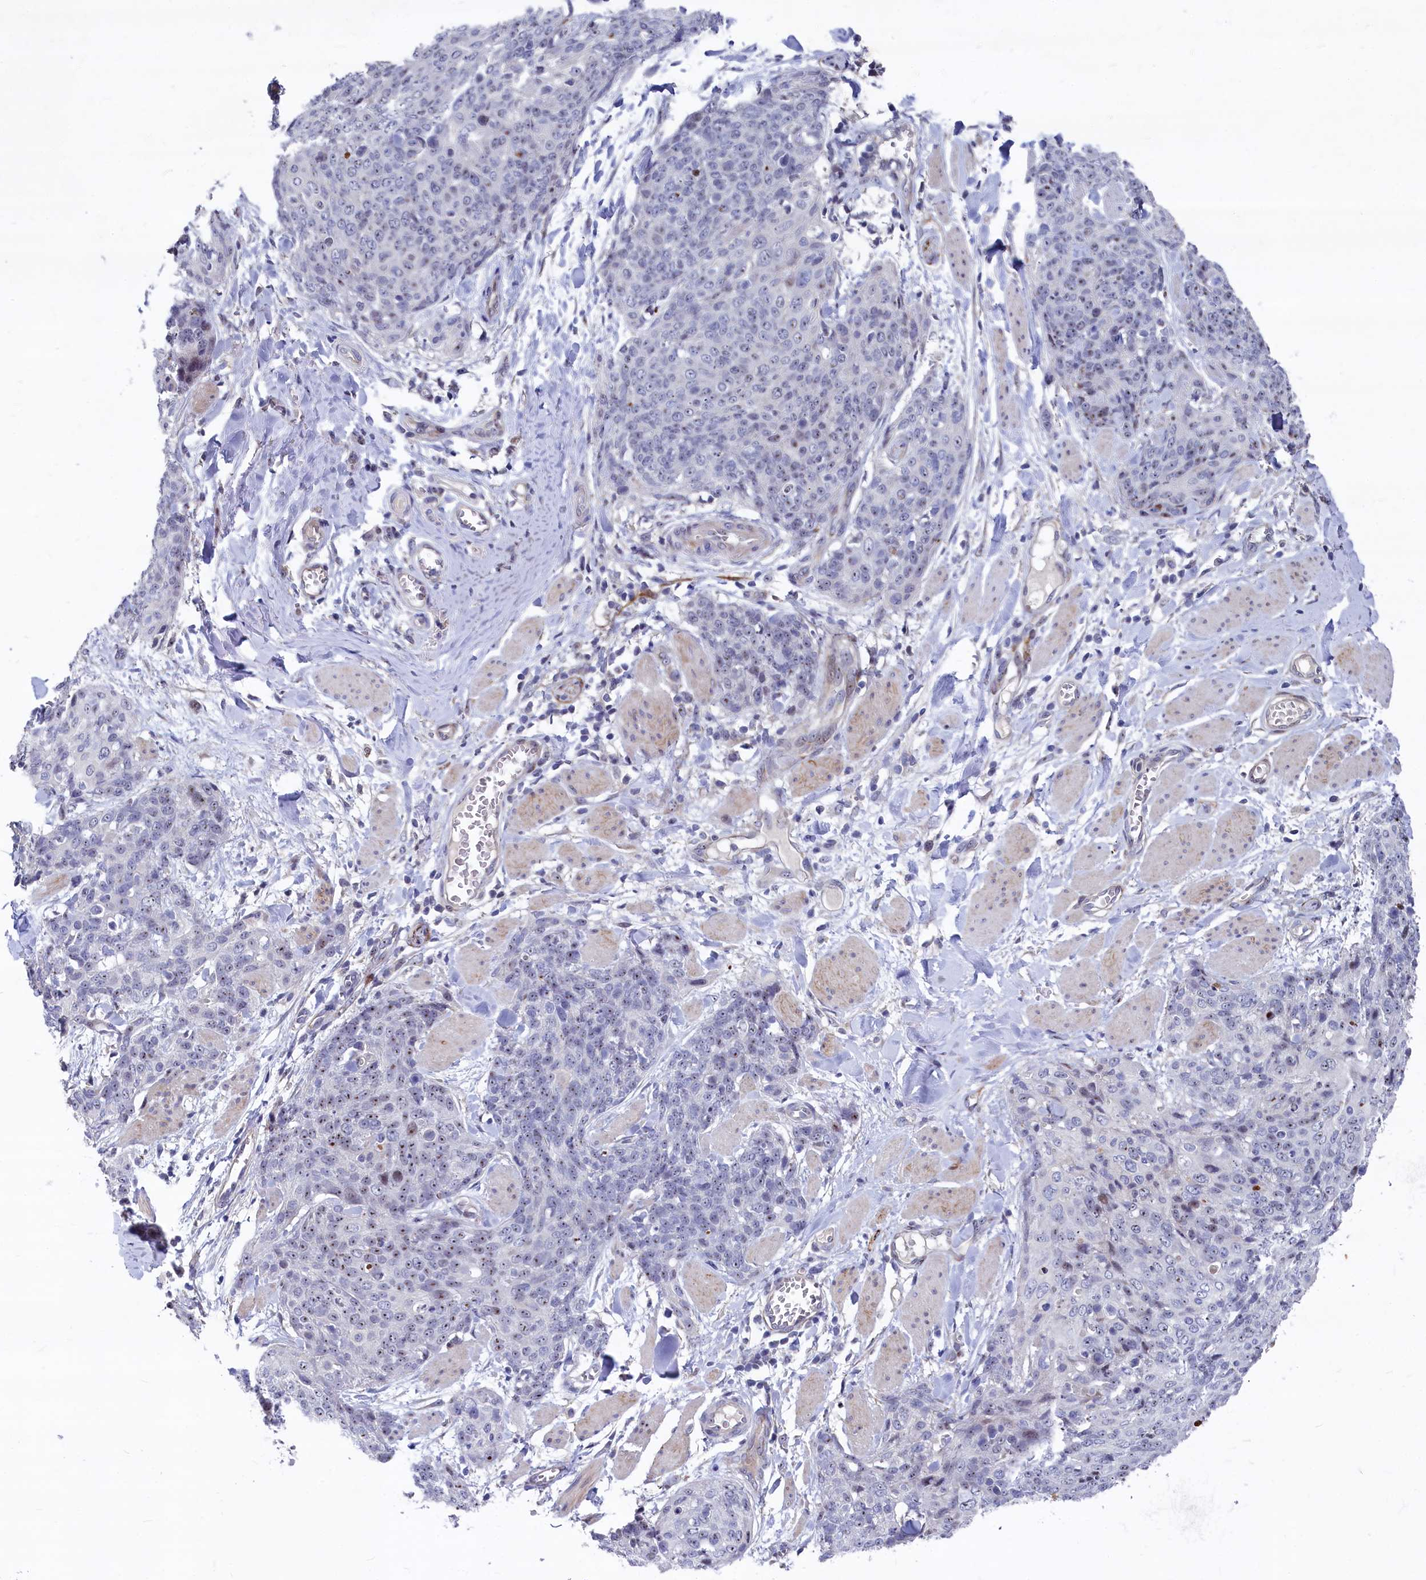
{"staining": {"intensity": "moderate", "quantity": "<25%", "location": "nuclear"}, "tissue": "skin cancer", "cell_type": "Tumor cells", "image_type": "cancer", "snomed": [{"axis": "morphology", "description": "Squamous cell carcinoma, NOS"}, {"axis": "topography", "description": "Skin"}, {"axis": "topography", "description": "Vulva"}], "caption": "A micrograph of human squamous cell carcinoma (skin) stained for a protein exhibits moderate nuclear brown staining in tumor cells.", "gene": "ASXL3", "patient": {"sex": "female", "age": 85}}